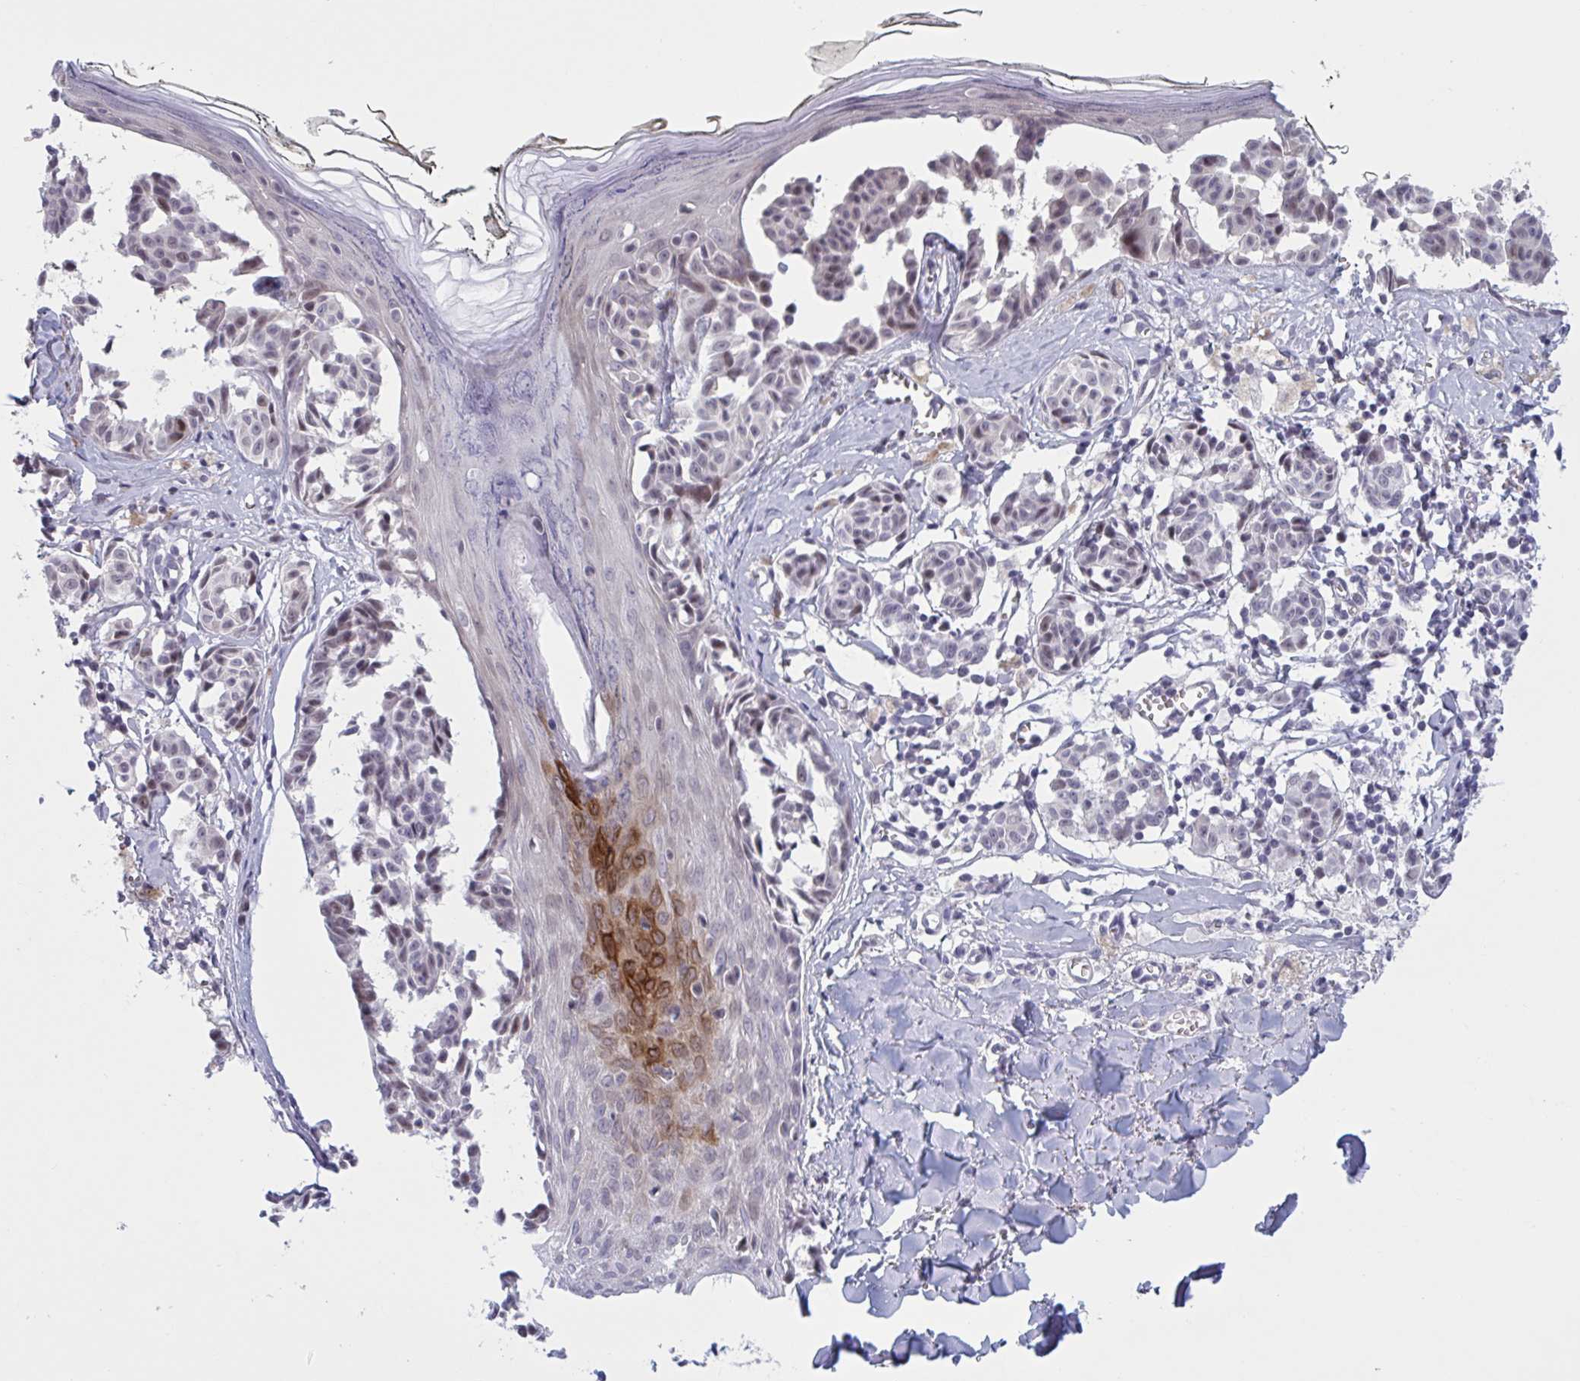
{"staining": {"intensity": "negative", "quantity": "none", "location": "none"}, "tissue": "melanoma", "cell_type": "Tumor cells", "image_type": "cancer", "snomed": [{"axis": "morphology", "description": "Malignant melanoma, NOS"}, {"axis": "topography", "description": "Skin"}], "caption": "Malignant melanoma stained for a protein using IHC exhibits no expression tumor cells.", "gene": "HSD11B2", "patient": {"sex": "female", "age": 43}}